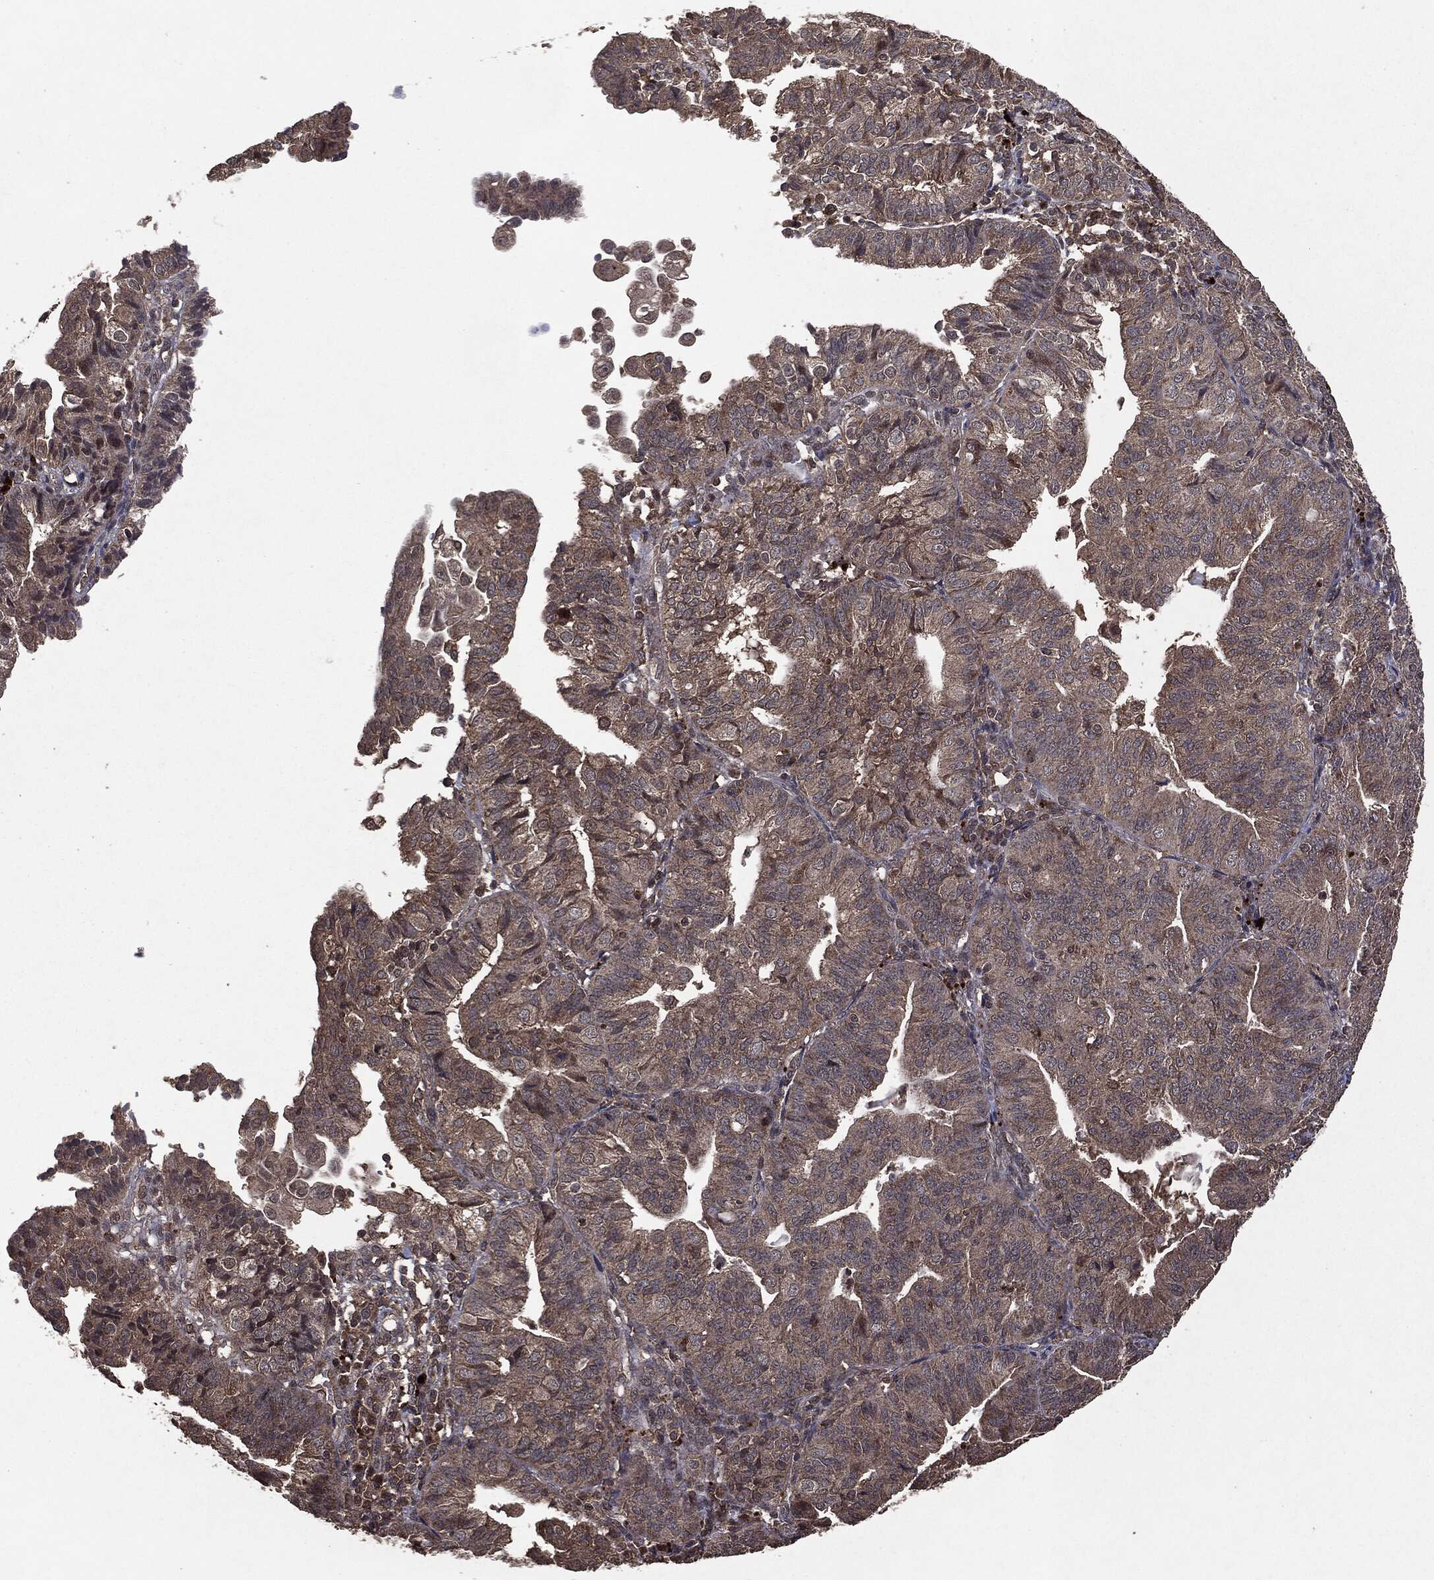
{"staining": {"intensity": "weak", "quantity": "<25%", "location": "cytoplasmic/membranous"}, "tissue": "endometrial cancer", "cell_type": "Tumor cells", "image_type": "cancer", "snomed": [{"axis": "morphology", "description": "Adenocarcinoma, NOS"}, {"axis": "topography", "description": "Endometrium"}], "caption": "The immunohistochemistry (IHC) micrograph has no significant staining in tumor cells of adenocarcinoma (endometrial) tissue.", "gene": "MTOR", "patient": {"sex": "female", "age": 56}}